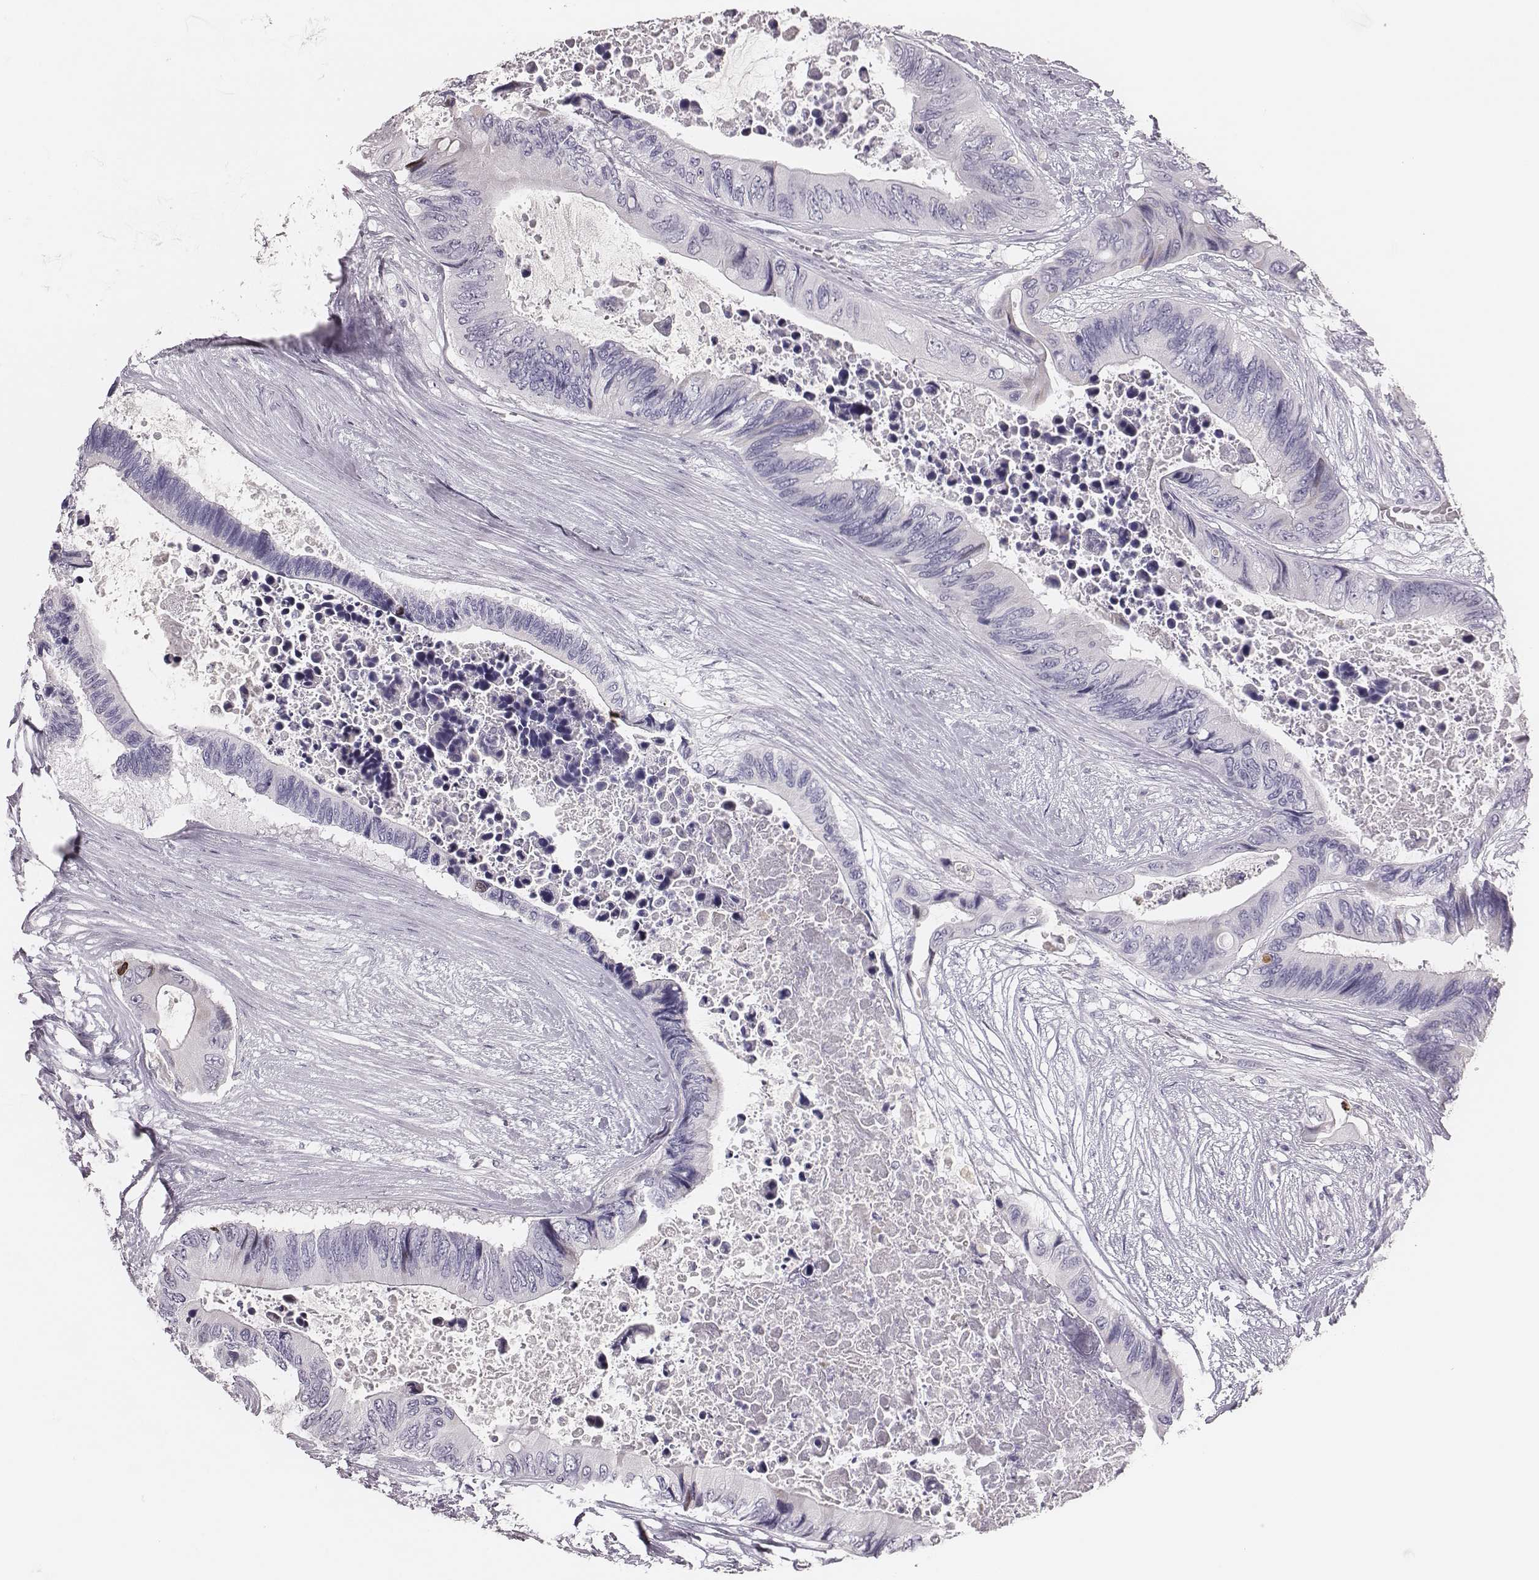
{"staining": {"intensity": "negative", "quantity": "none", "location": "none"}, "tissue": "colorectal cancer", "cell_type": "Tumor cells", "image_type": "cancer", "snomed": [{"axis": "morphology", "description": "Adenocarcinoma, NOS"}, {"axis": "topography", "description": "Rectum"}], "caption": "Immunohistochemistry (IHC) of human colorectal cancer (adenocarcinoma) demonstrates no expression in tumor cells.", "gene": "ADGRF4", "patient": {"sex": "male", "age": 63}}